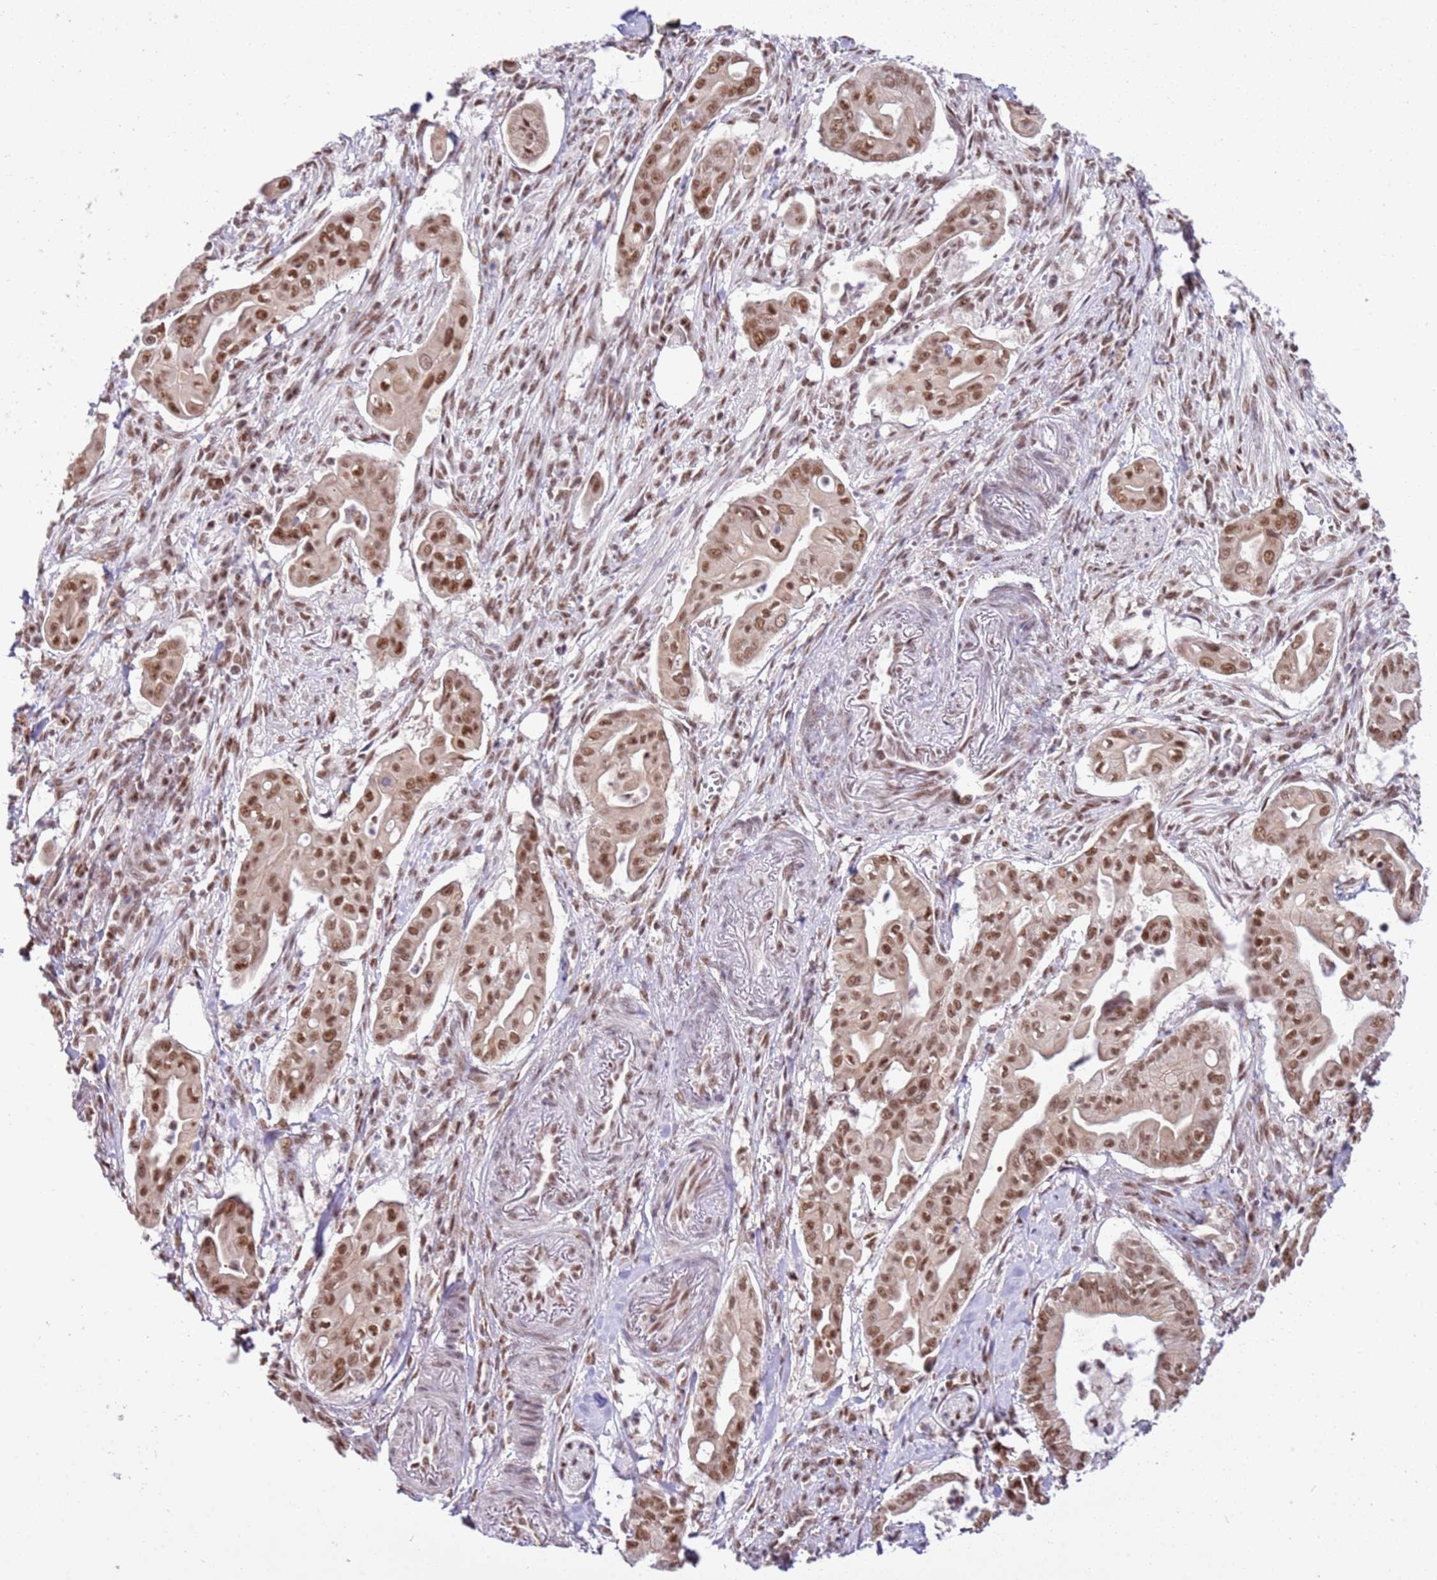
{"staining": {"intensity": "moderate", "quantity": ">75%", "location": "nuclear"}, "tissue": "pancreatic cancer", "cell_type": "Tumor cells", "image_type": "cancer", "snomed": [{"axis": "morphology", "description": "Adenocarcinoma, NOS"}, {"axis": "topography", "description": "Pancreas"}], "caption": "Protein expression analysis of human adenocarcinoma (pancreatic) reveals moderate nuclear staining in about >75% of tumor cells. (DAB (3,3'-diaminobenzidine) IHC with brightfield microscopy, high magnification).", "gene": "AKAP8L", "patient": {"sex": "male", "age": 71}}